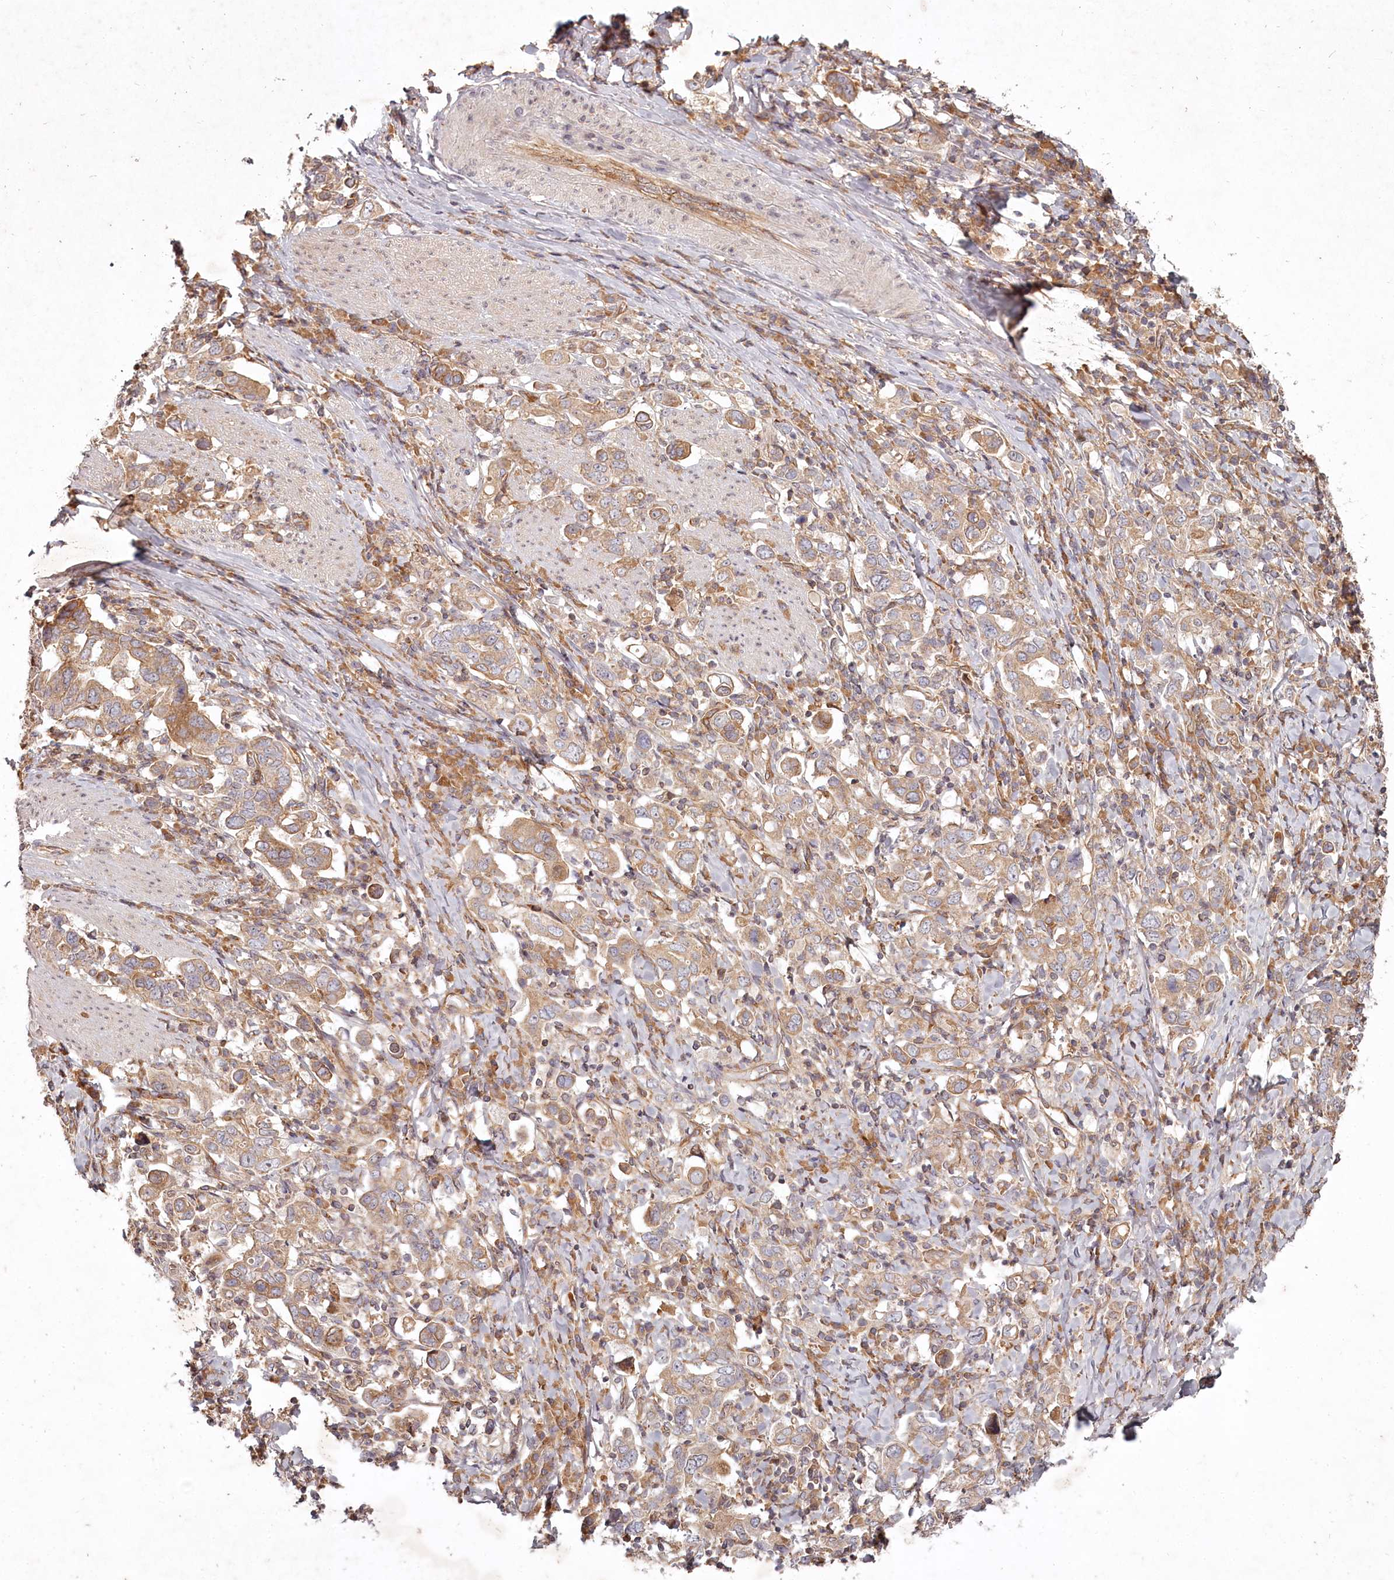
{"staining": {"intensity": "moderate", "quantity": ">75%", "location": "cytoplasmic/membranous"}, "tissue": "stomach cancer", "cell_type": "Tumor cells", "image_type": "cancer", "snomed": [{"axis": "morphology", "description": "Adenocarcinoma, NOS"}, {"axis": "topography", "description": "Stomach, upper"}], "caption": "Human stomach adenocarcinoma stained with a protein marker reveals moderate staining in tumor cells.", "gene": "TMIE", "patient": {"sex": "male", "age": 62}}